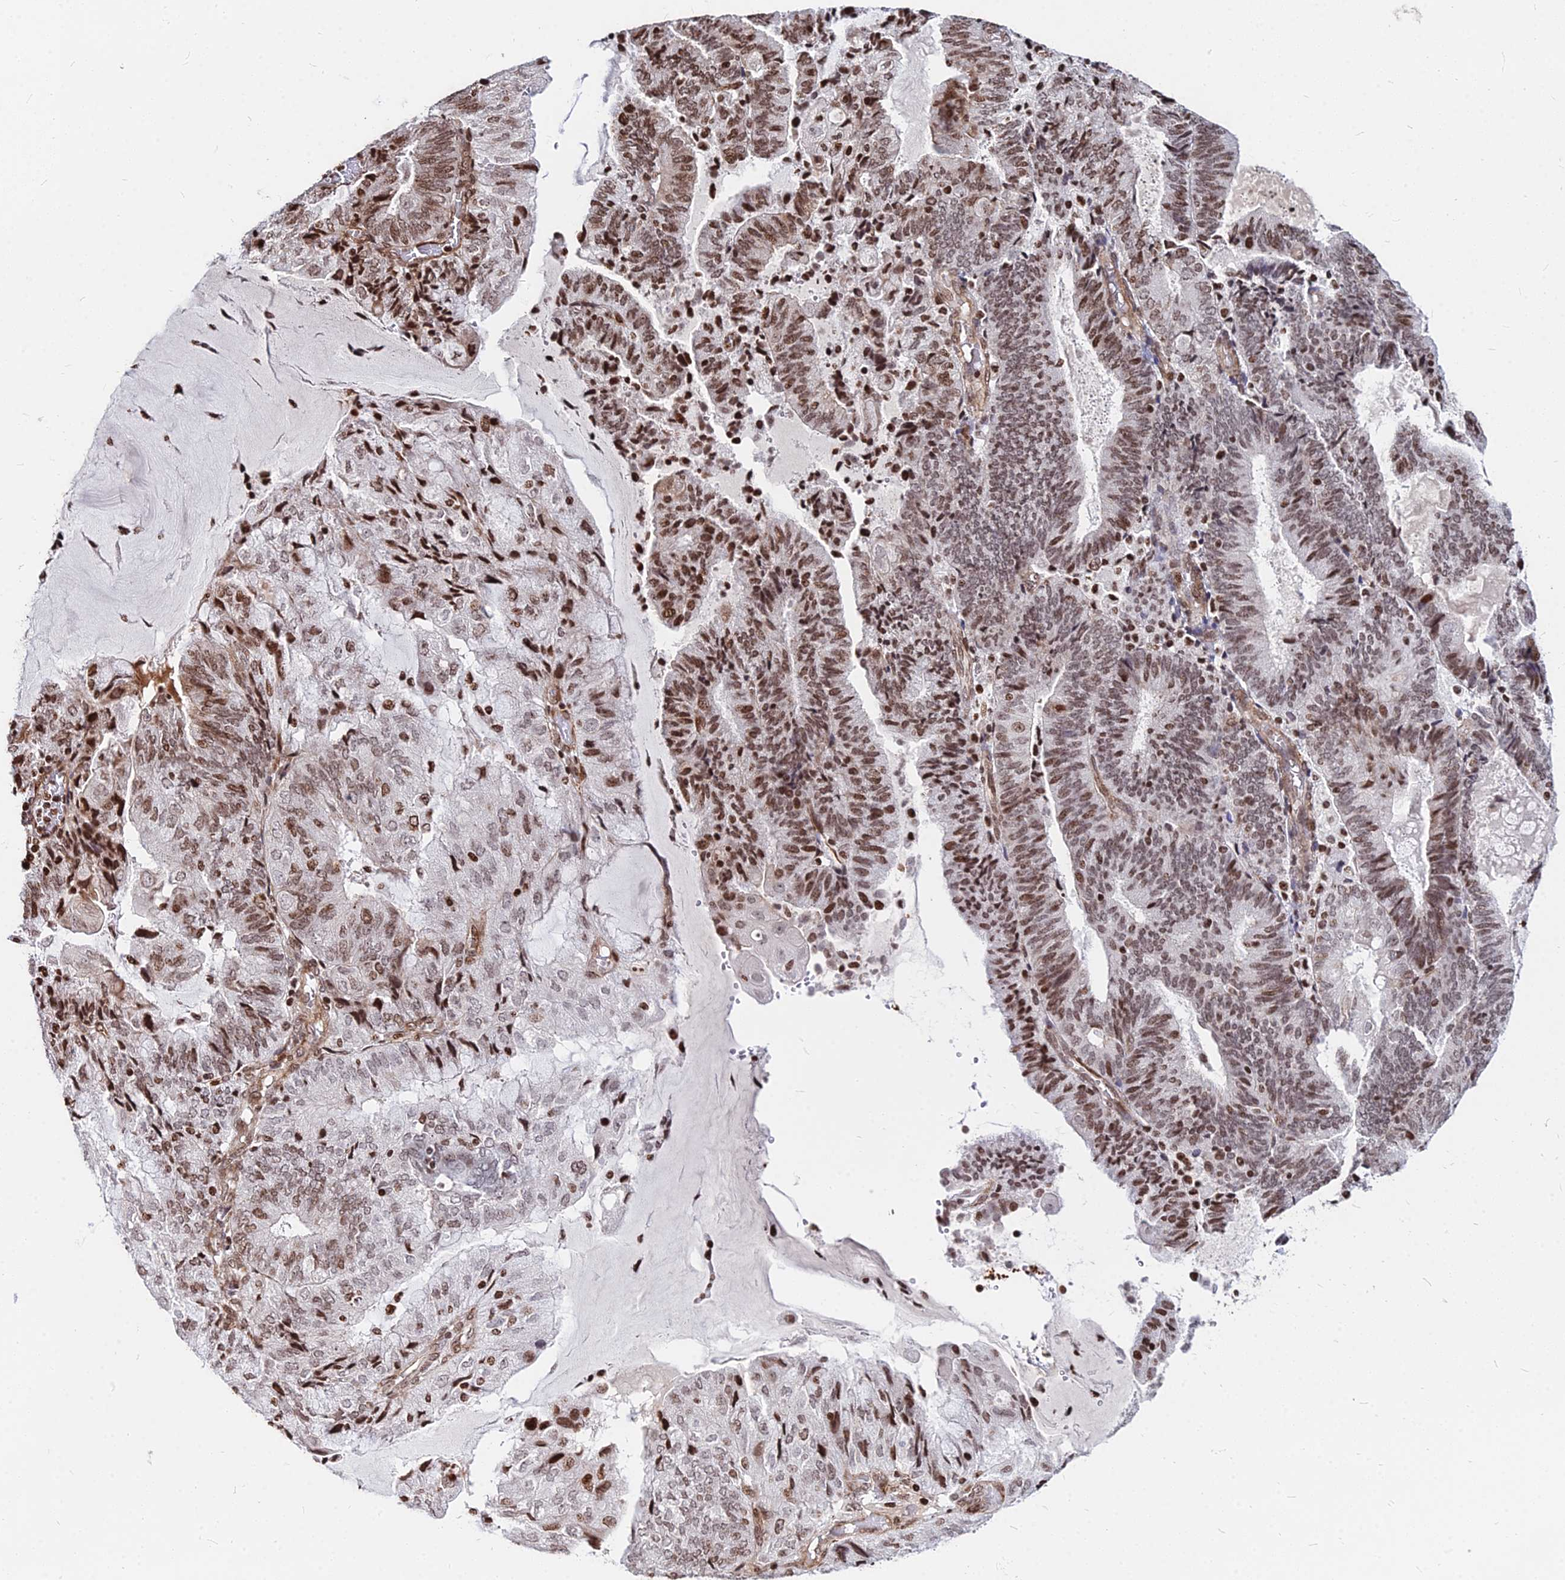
{"staining": {"intensity": "moderate", "quantity": "25%-75%", "location": "nuclear"}, "tissue": "endometrial cancer", "cell_type": "Tumor cells", "image_type": "cancer", "snomed": [{"axis": "morphology", "description": "Adenocarcinoma, NOS"}, {"axis": "topography", "description": "Endometrium"}], "caption": "This histopathology image shows immunohistochemistry staining of human endometrial adenocarcinoma, with medium moderate nuclear positivity in approximately 25%-75% of tumor cells.", "gene": "NYAP2", "patient": {"sex": "female", "age": 81}}